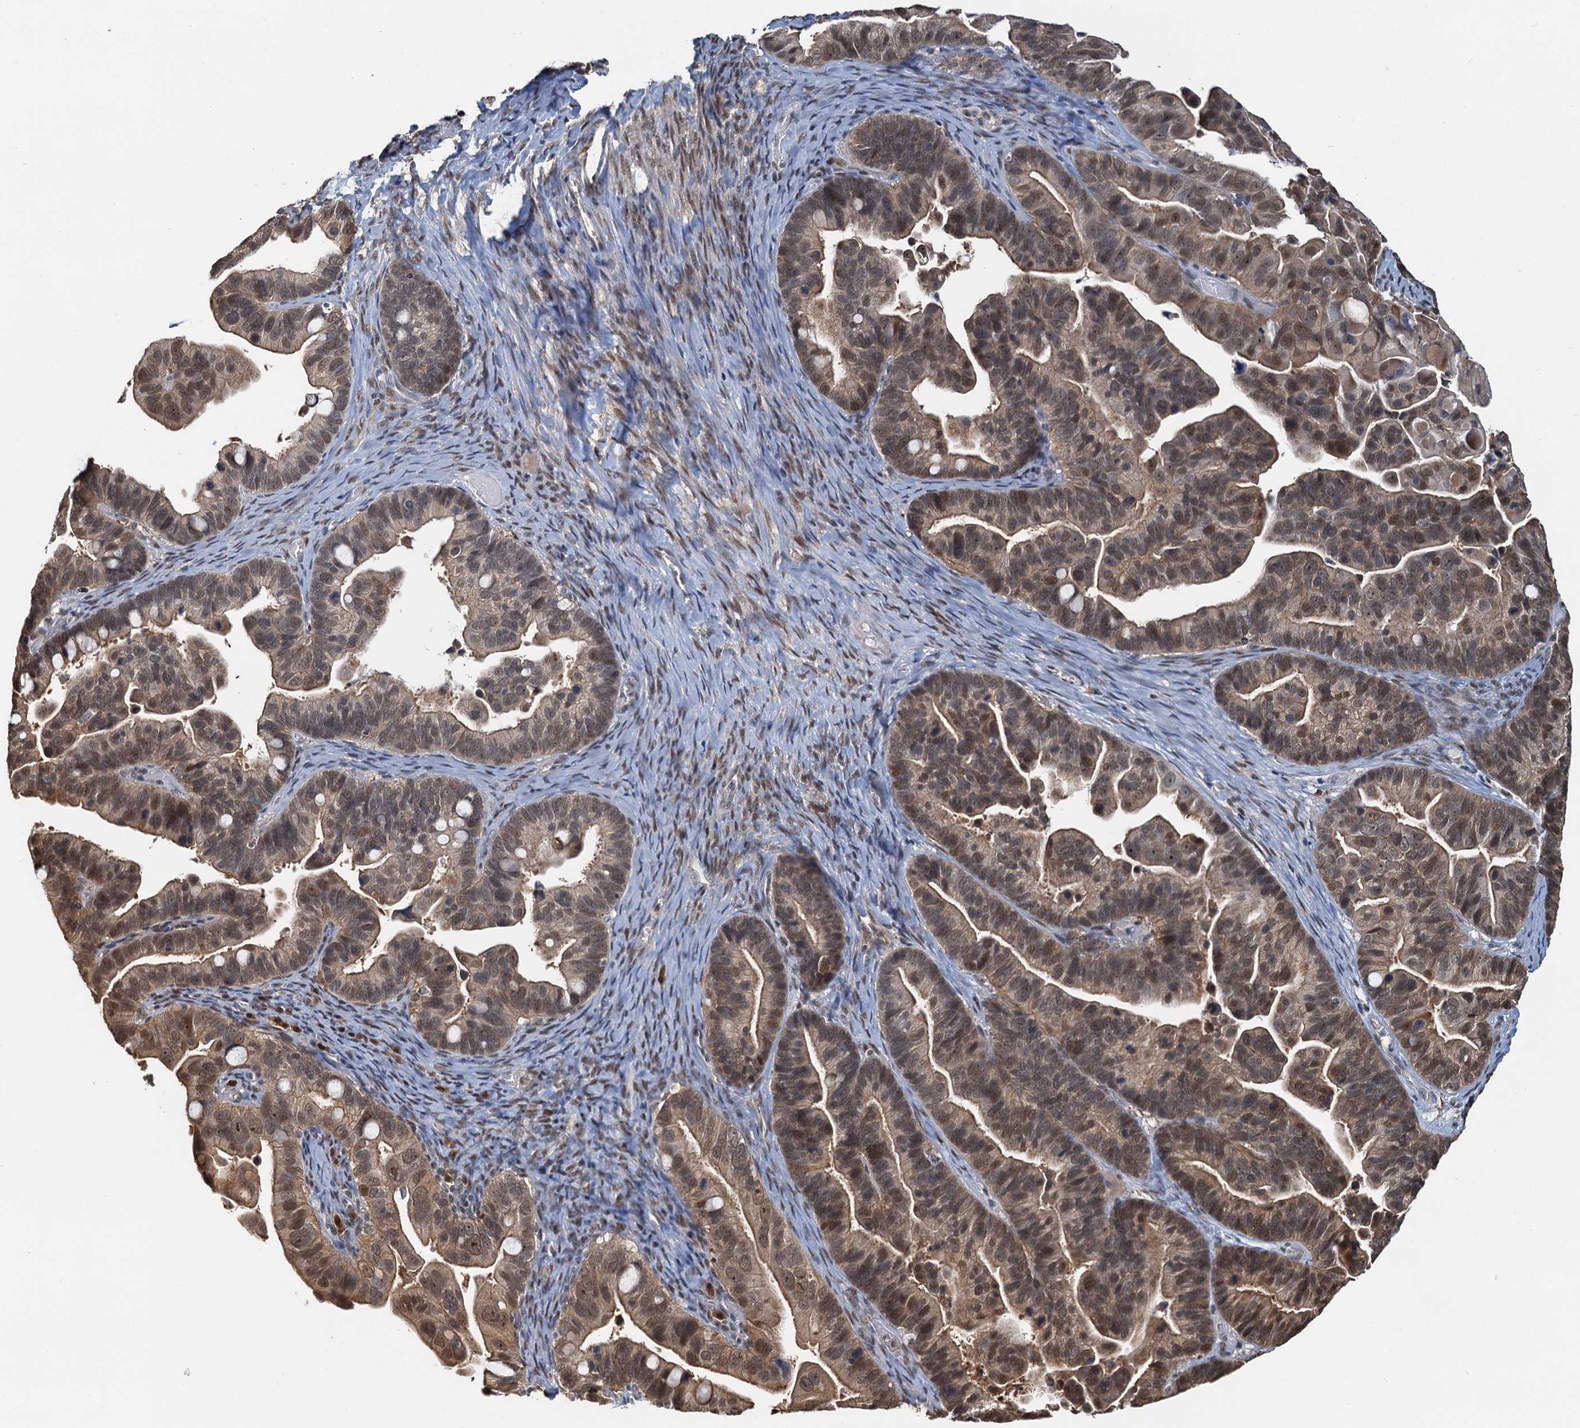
{"staining": {"intensity": "moderate", "quantity": ">75%", "location": "cytoplasmic/membranous,nuclear"}, "tissue": "ovarian cancer", "cell_type": "Tumor cells", "image_type": "cancer", "snomed": [{"axis": "morphology", "description": "Cystadenocarcinoma, serous, NOS"}, {"axis": "topography", "description": "Ovary"}], "caption": "Immunohistochemical staining of human ovarian serous cystadenocarcinoma exhibits moderate cytoplasmic/membranous and nuclear protein positivity in about >75% of tumor cells.", "gene": "SPINDOC", "patient": {"sex": "female", "age": 56}}